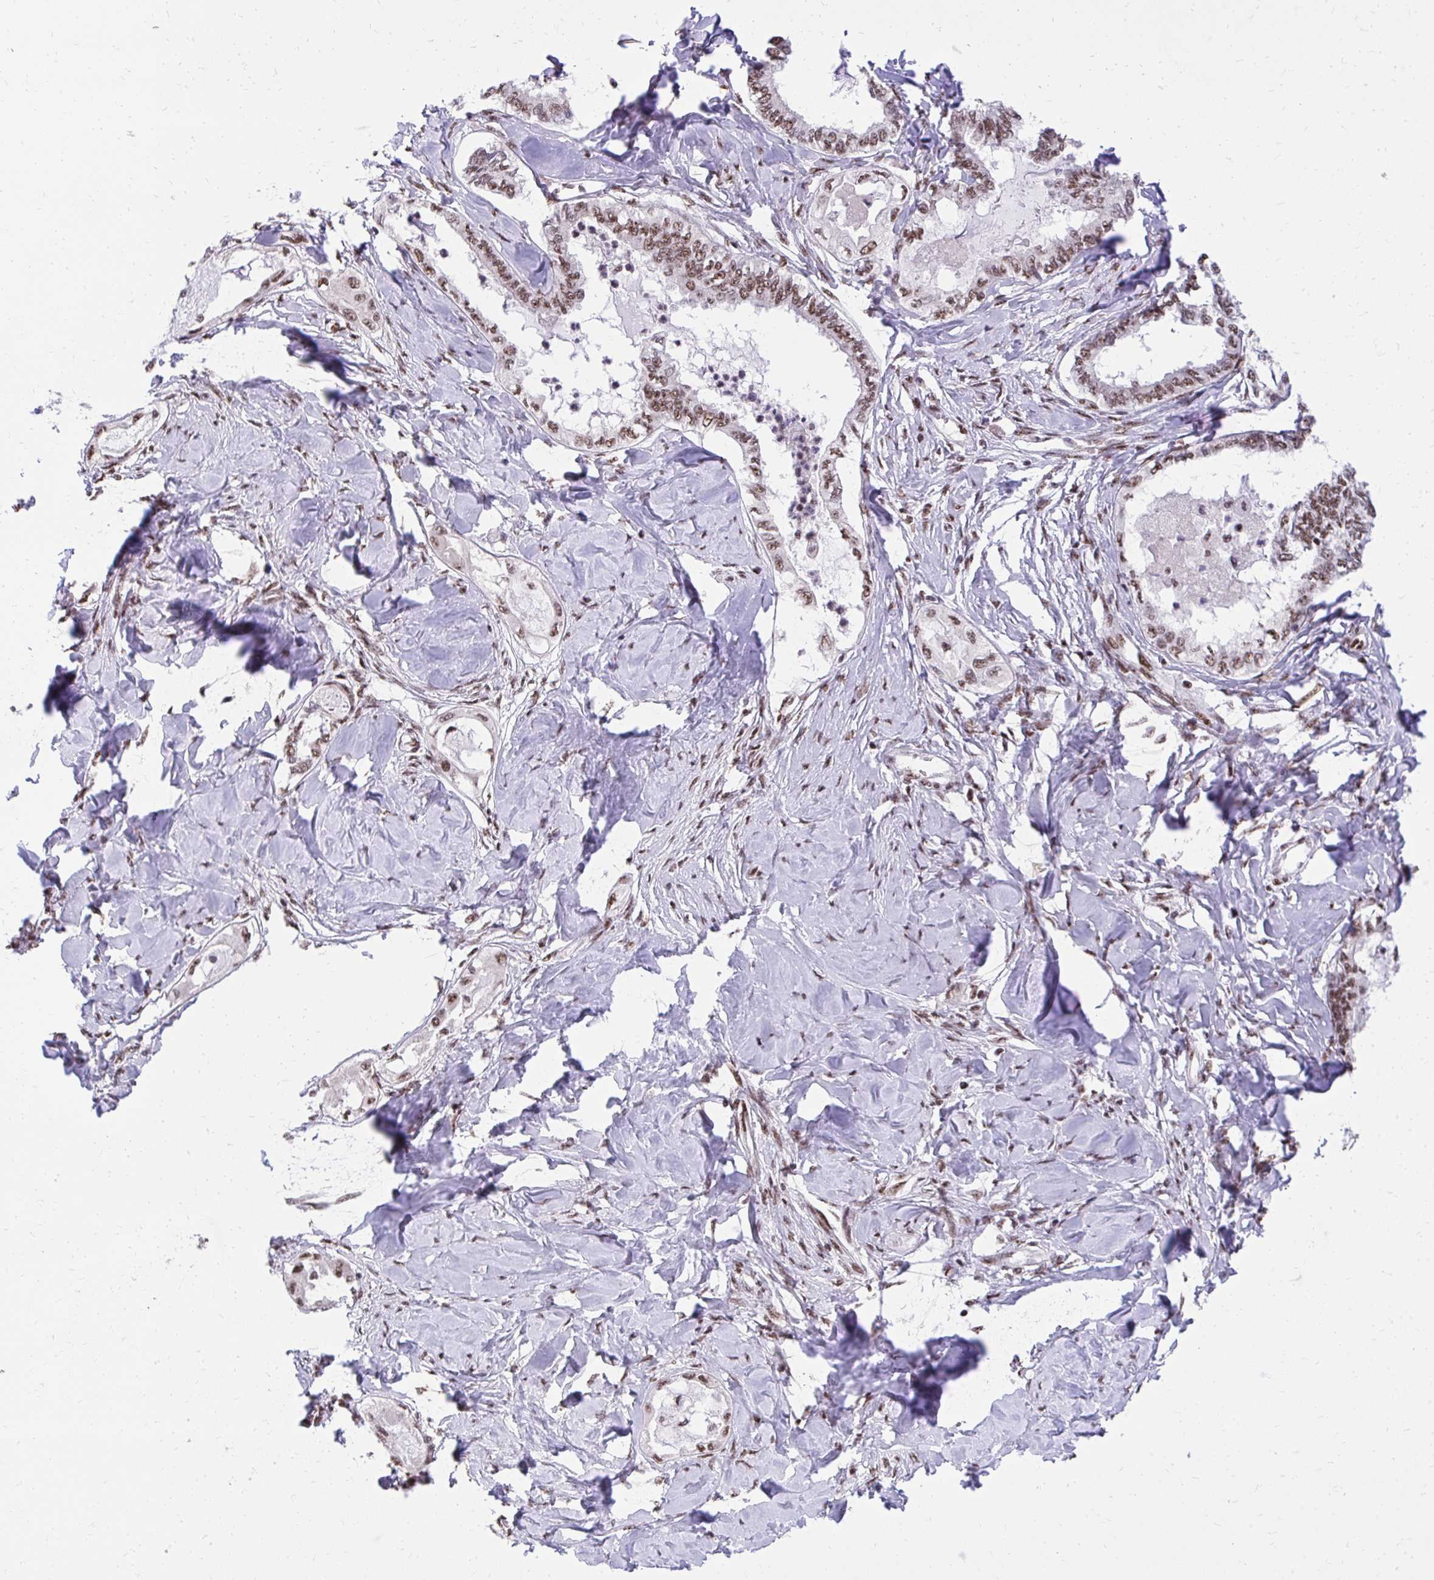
{"staining": {"intensity": "moderate", "quantity": ">75%", "location": "nuclear"}, "tissue": "ovarian cancer", "cell_type": "Tumor cells", "image_type": "cancer", "snomed": [{"axis": "morphology", "description": "Carcinoma, endometroid"}, {"axis": "topography", "description": "Ovary"}], "caption": "Tumor cells demonstrate medium levels of moderate nuclear staining in about >75% of cells in ovarian cancer.", "gene": "SYNE4", "patient": {"sex": "female", "age": 70}}